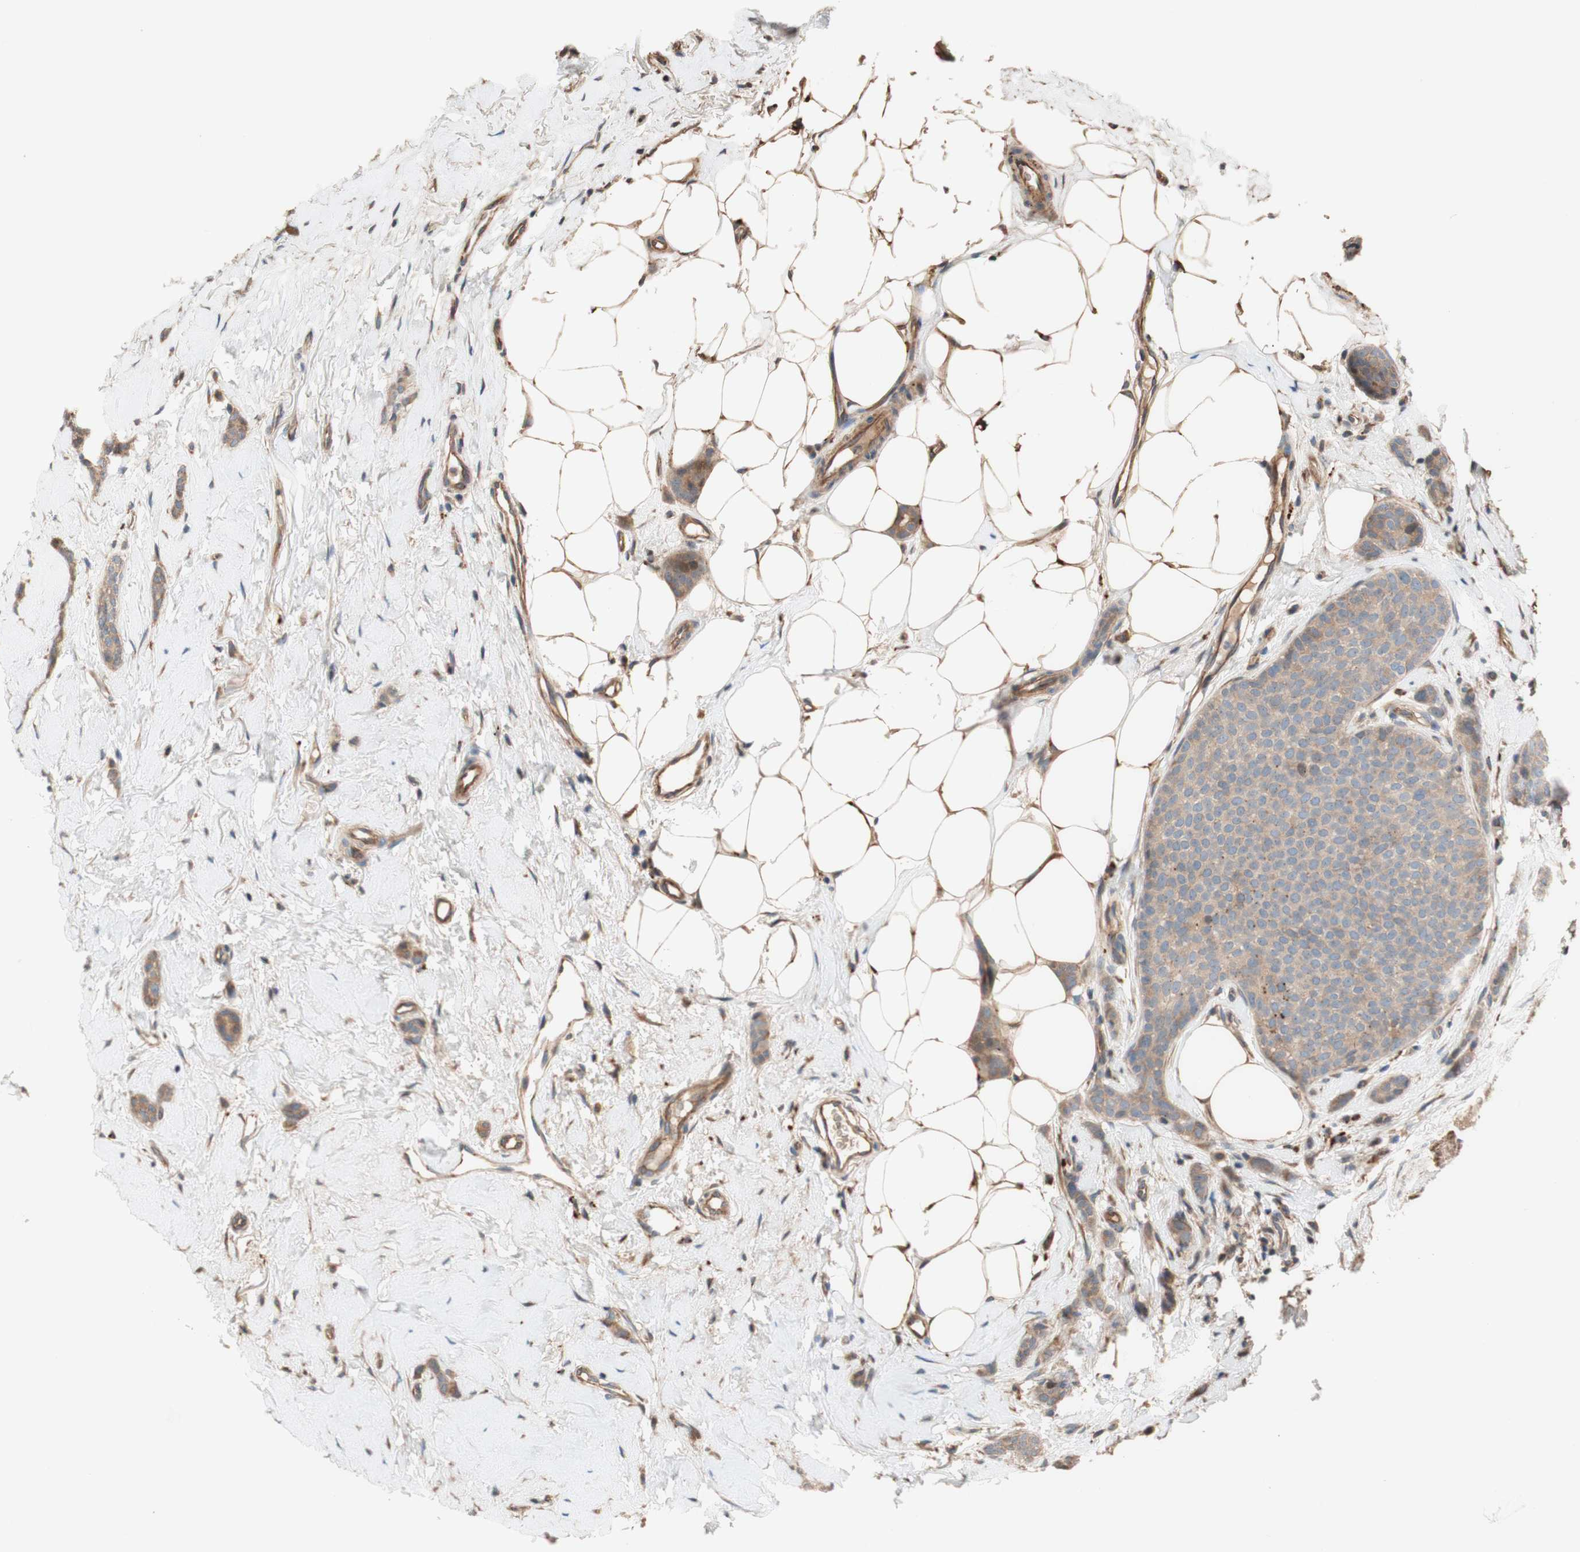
{"staining": {"intensity": "negative", "quantity": "none", "location": "none"}, "tissue": "breast cancer", "cell_type": "Tumor cells", "image_type": "cancer", "snomed": [{"axis": "morphology", "description": "Lobular carcinoma"}, {"axis": "topography", "description": "Skin"}, {"axis": "topography", "description": "Breast"}], "caption": "Immunohistochemical staining of human breast lobular carcinoma shows no significant staining in tumor cells. Brightfield microscopy of IHC stained with DAB (brown) and hematoxylin (blue), captured at high magnification.", "gene": "PTPN21", "patient": {"sex": "female", "age": 46}}